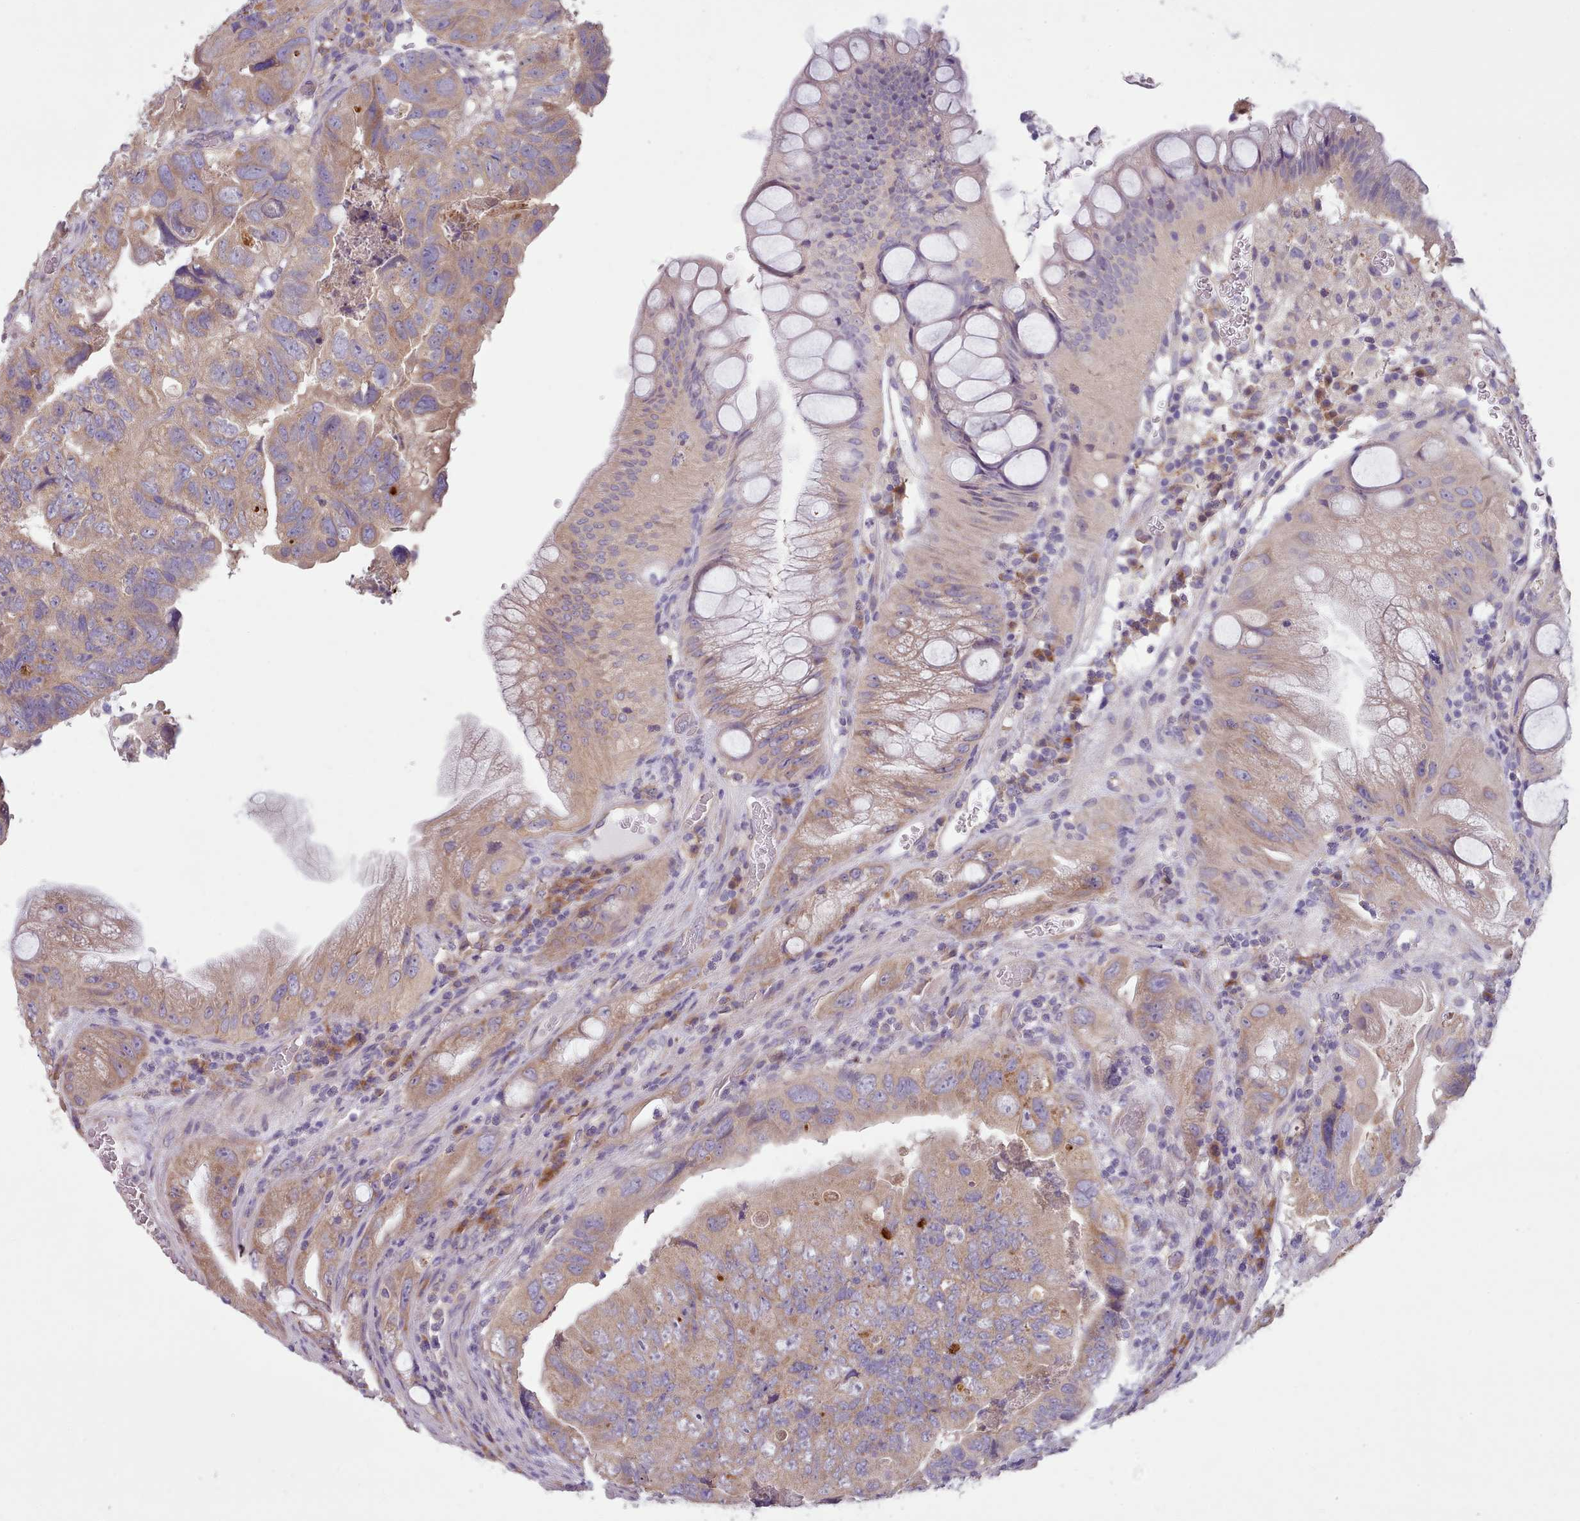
{"staining": {"intensity": "moderate", "quantity": ">75%", "location": "cytoplasmic/membranous"}, "tissue": "colorectal cancer", "cell_type": "Tumor cells", "image_type": "cancer", "snomed": [{"axis": "morphology", "description": "Adenocarcinoma, NOS"}, {"axis": "topography", "description": "Rectum"}], "caption": "Tumor cells show moderate cytoplasmic/membranous staining in approximately >75% of cells in colorectal cancer. The protein is shown in brown color, while the nuclei are stained blue.", "gene": "DPF1", "patient": {"sex": "male", "age": 63}}